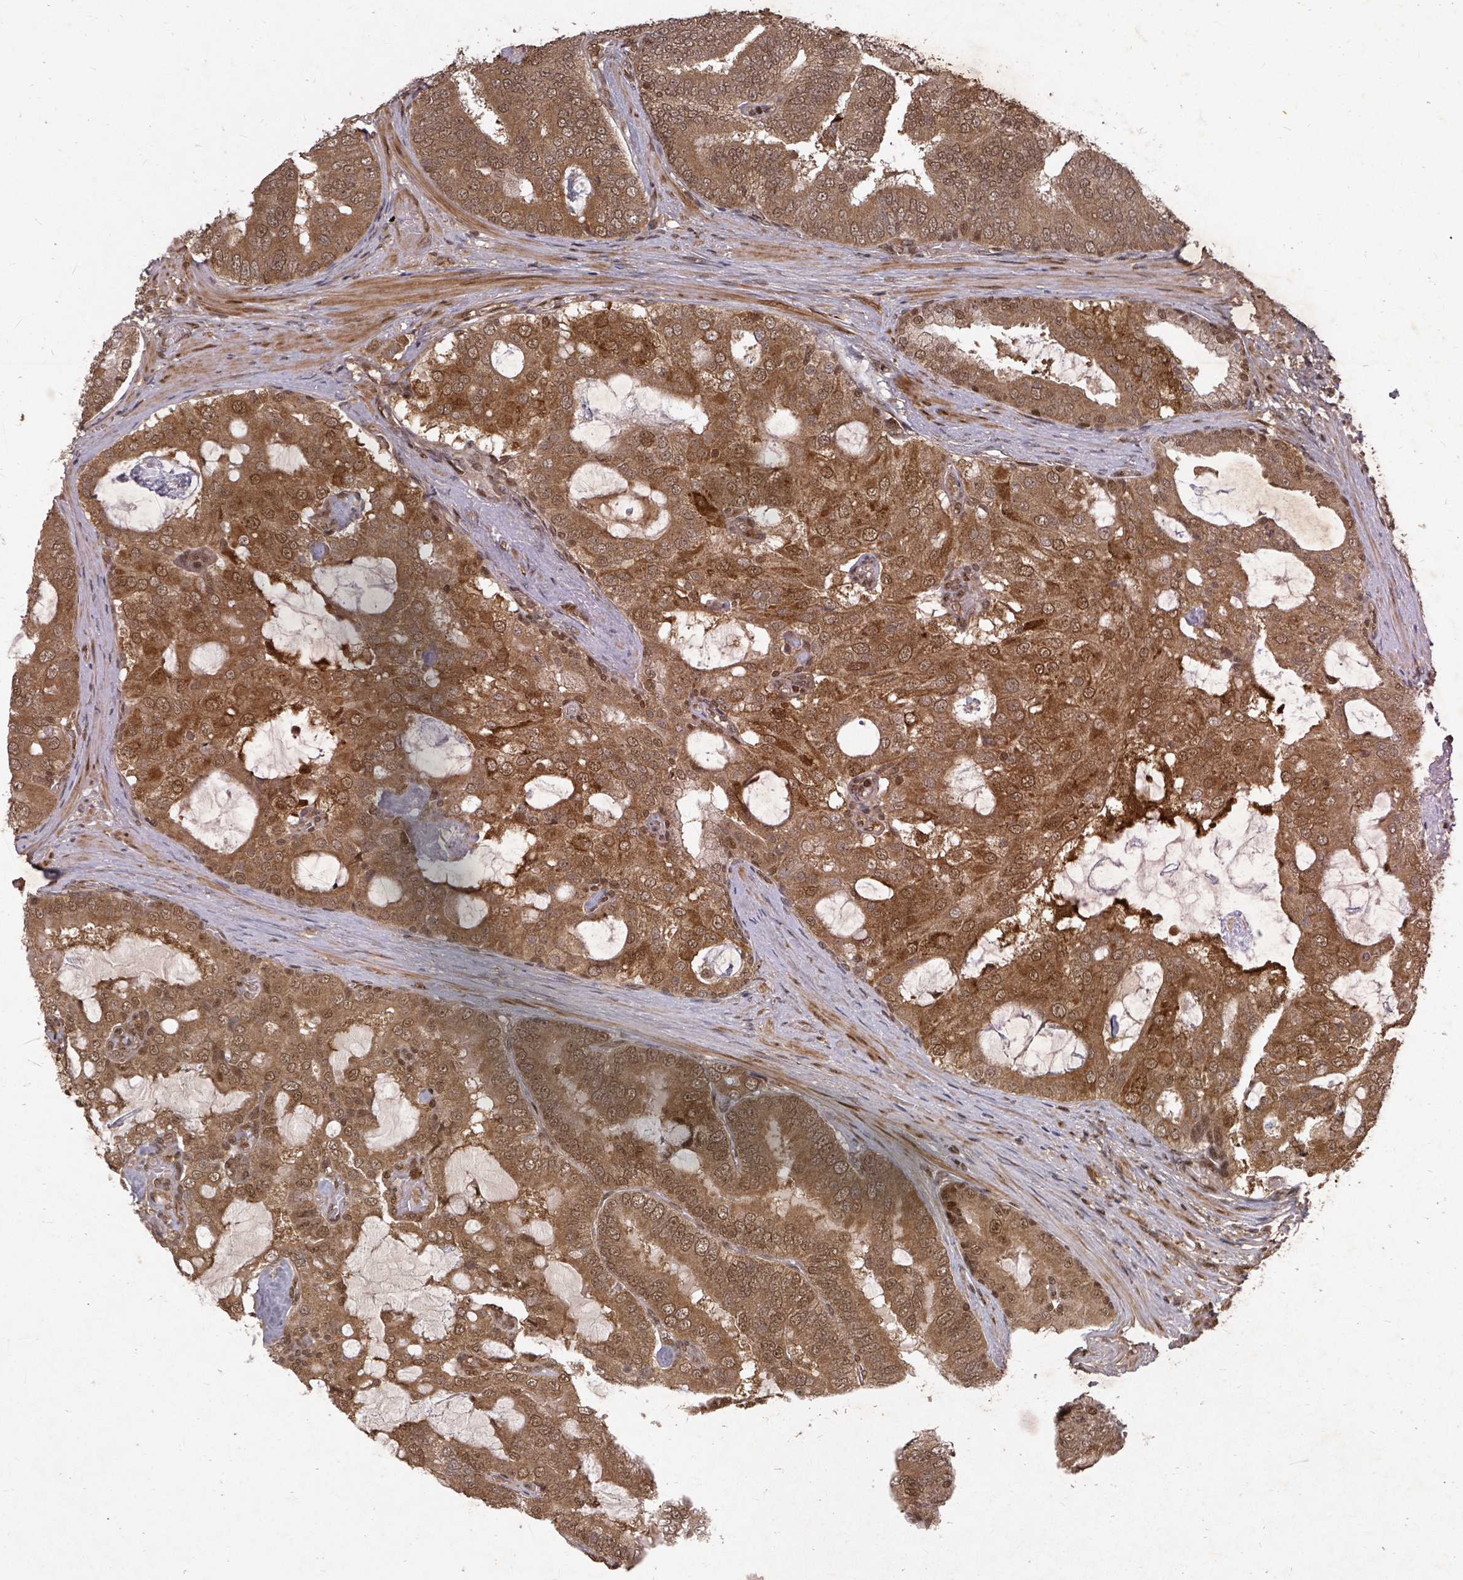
{"staining": {"intensity": "strong", "quantity": ">75%", "location": "cytoplasmic/membranous,nuclear"}, "tissue": "prostate cancer", "cell_type": "Tumor cells", "image_type": "cancer", "snomed": [{"axis": "morphology", "description": "Adenocarcinoma, High grade"}, {"axis": "topography", "description": "Prostate"}], "caption": "Prostate cancer stained with immunohistochemistry (IHC) demonstrates strong cytoplasmic/membranous and nuclear positivity in approximately >75% of tumor cells. The staining is performed using DAB brown chromogen to label protein expression. The nuclei are counter-stained blue using hematoxylin.", "gene": "KDM4E", "patient": {"sex": "male", "age": 55}}